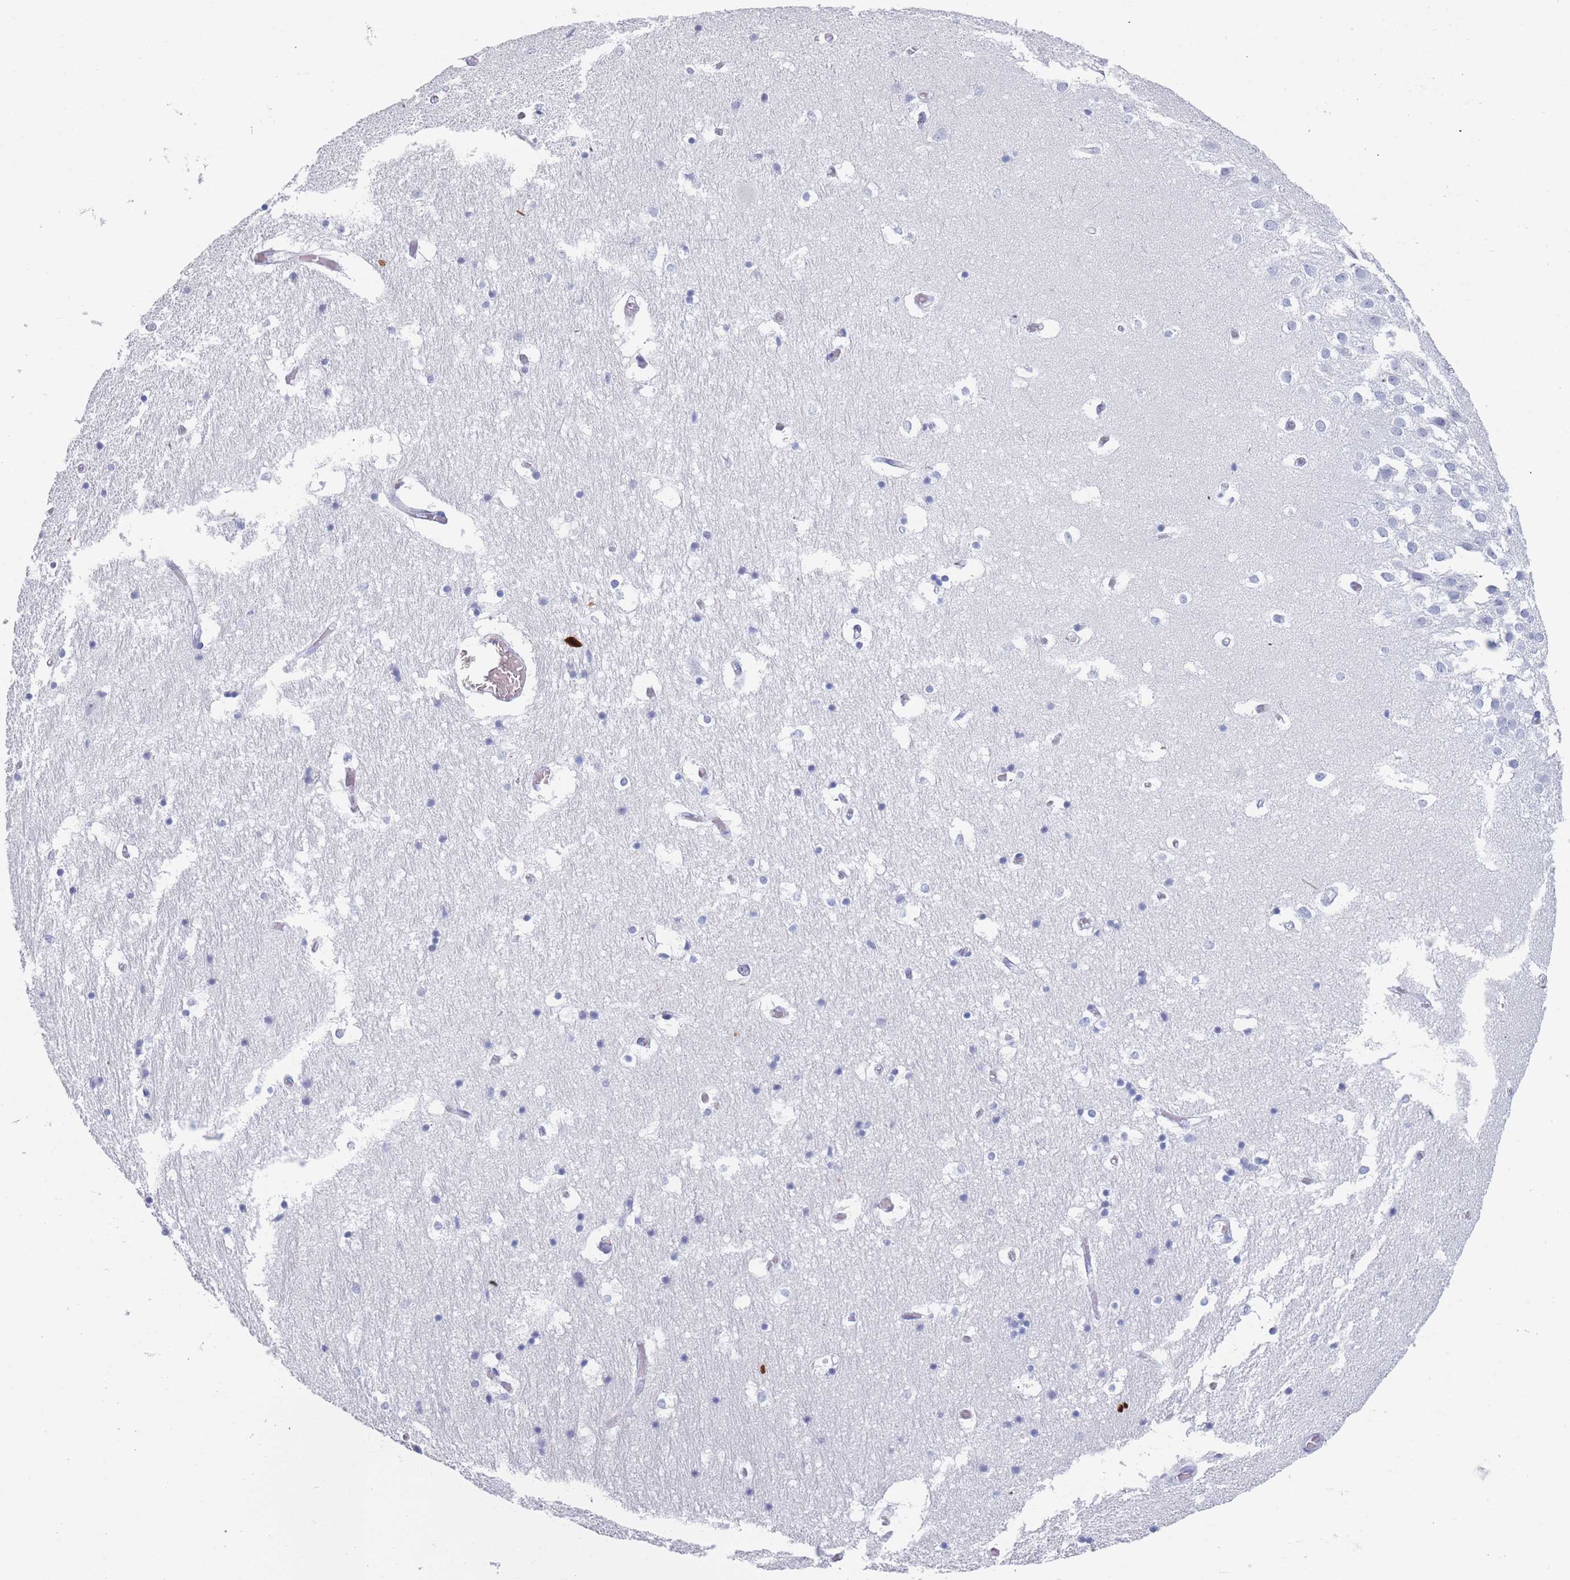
{"staining": {"intensity": "negative", "quantity": "none", "location": "none"}, "tissue": "hippocampus", "cell_type": "Glial cells", "image_type": "normal", "snomed": [{"axis": "morphology", "description": "Normal tissue, NOS"}, {"axis": "topography", "description": "Hippocampus"}], "caption": "Glial cells are negative for brown protein staining in unremarkable hippocampus. (Stains: DAB (3,3'-diaminobenzidine) immunohistochemistry (IHC) with hematoxylin counter stain, Microscopy: brightfield microscopy at high magnification).", "gene": "OR5D16", "patient": {"sex": "female", "age": 52}}